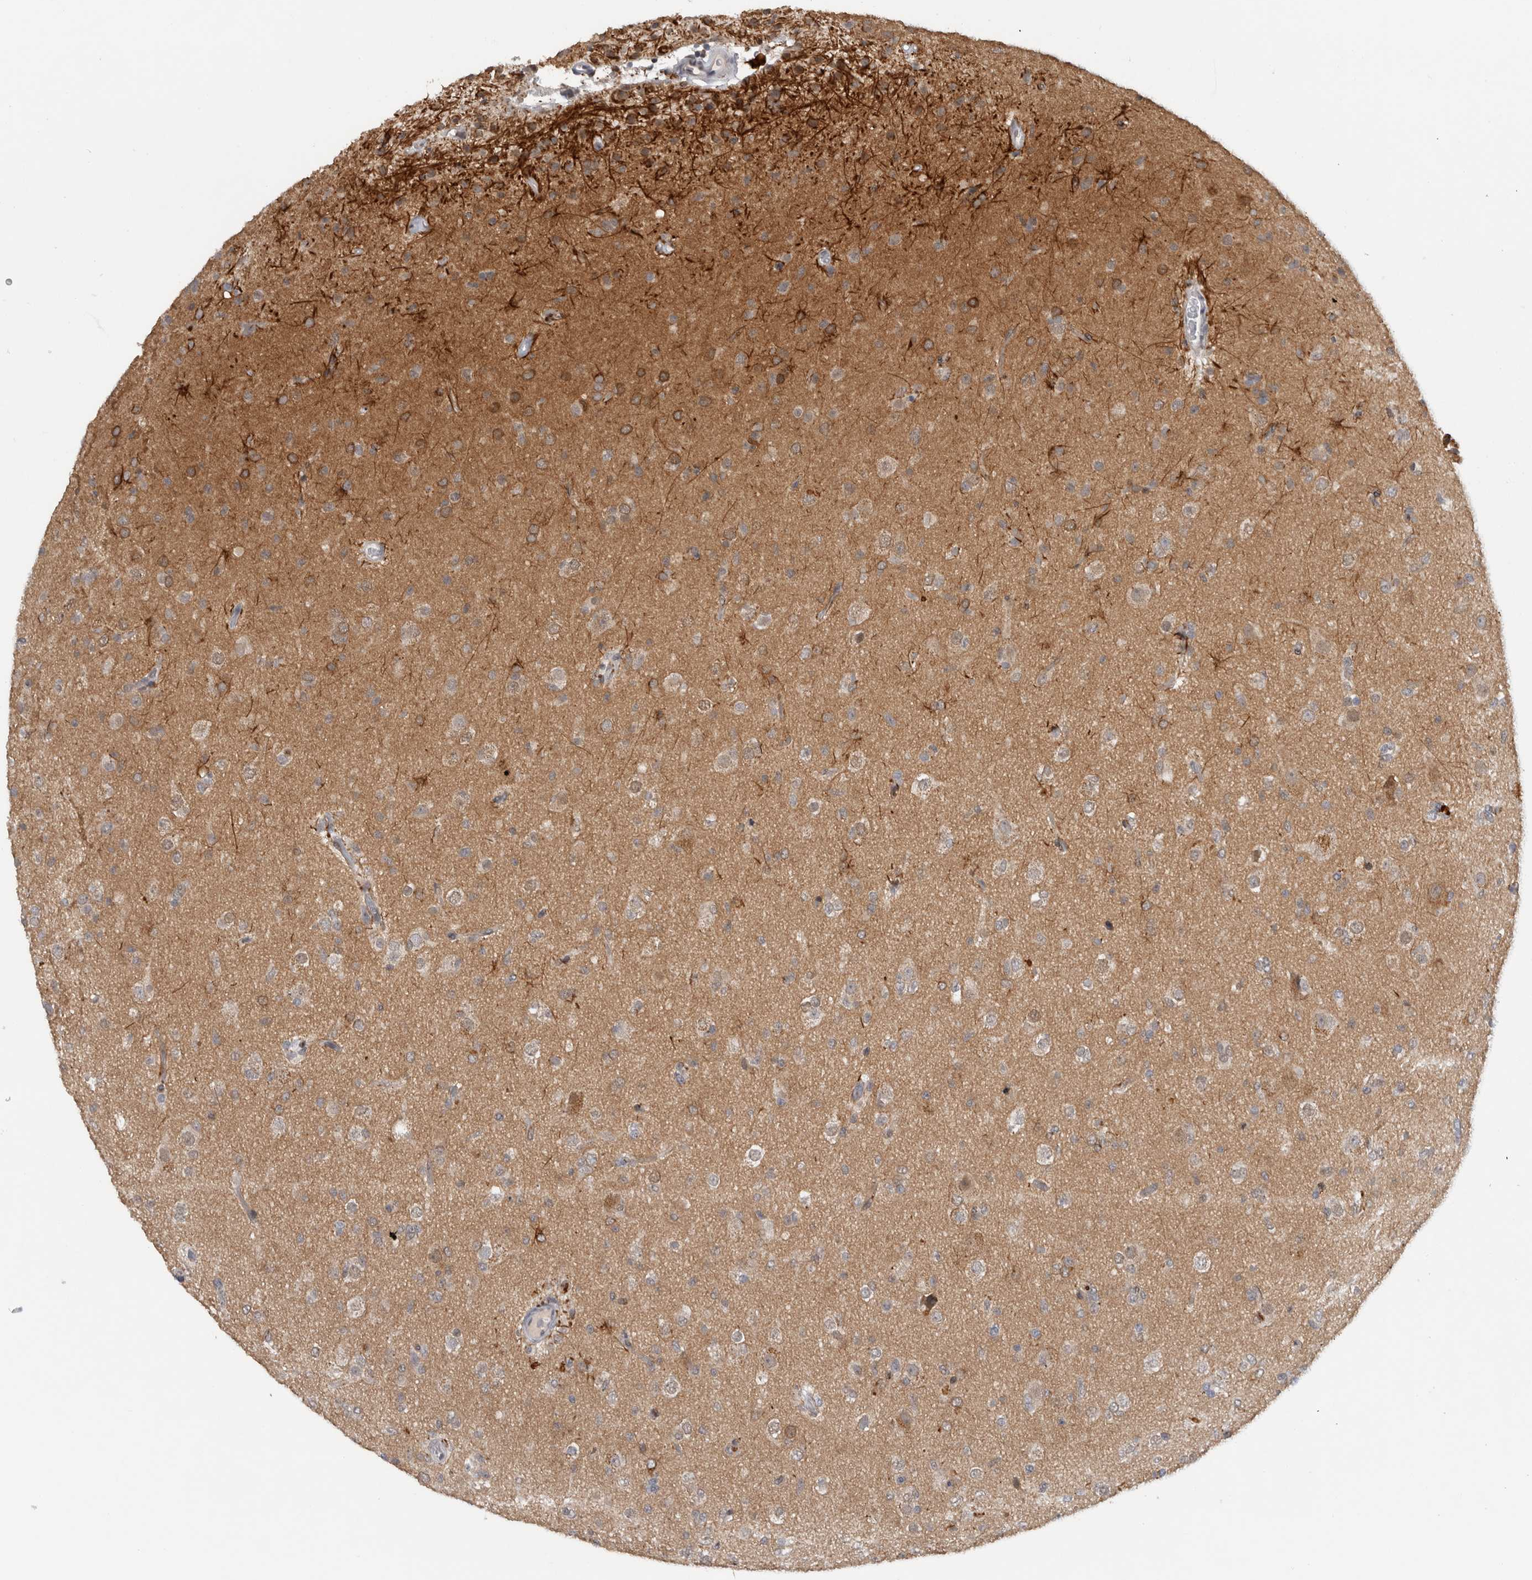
{"staining": {"intensity": "weak", "quantity": "<25%", "location": "cytoplasmic/membranous"}, "tissue": "glioma", "cell_type": "Tumor cells", "image_type": "cancer", "snomed": [{"axis": "morphology", "description": "Glioma, malignant, Low grade"}, {"axis": "topography", "description": "Brain"}], "caption": "DAB (3,3'-diaminobenzidine) immunohistochemical staining of human glioma exhibits no significant staining in tumor cells. The staining is performed using DAB (3,3'-diaminobenzidine) brown chromogen with nuclei counter-stained in using hematoxylin.", "gene": "PRXL2A", "patient": {"sex": "male", "age": 65}}